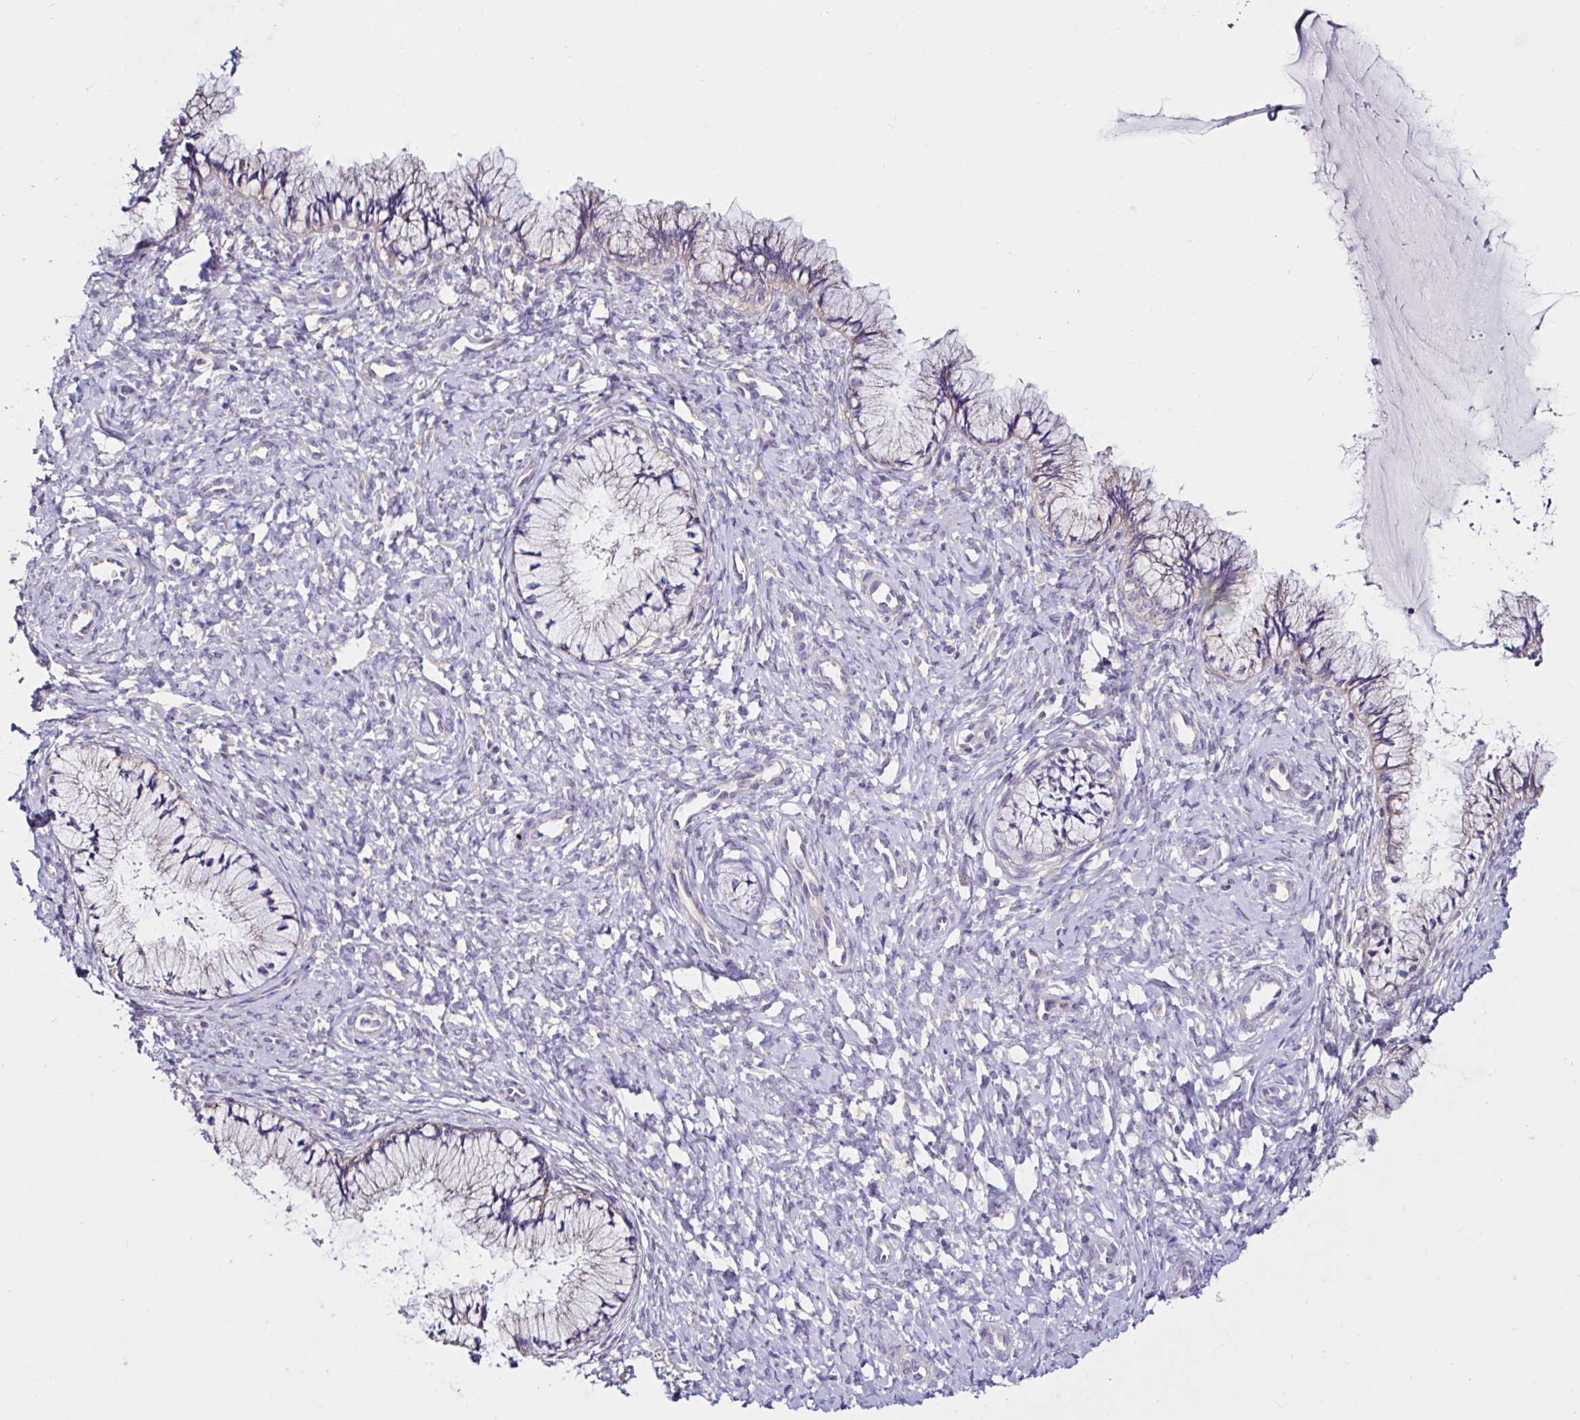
{"staining": {"intensity": "negative", "quantity": "none", "location": "none"}, "tissue": "cervix", "cell_type": "Glandular cells", "image_type": "normal", "snomed": [{"axis": "morphology", "description": "Normal tissue, NOS"}, {"axis": "topography", "description": "Cervix"}], "caption": "Micrograph shows no significant protein expression in glandular cells of benign cervix. (IHC, brightfield microscopy, high magnification).", "gene": "VSIG2", "patient": {"sex": "female", "age": 37}}